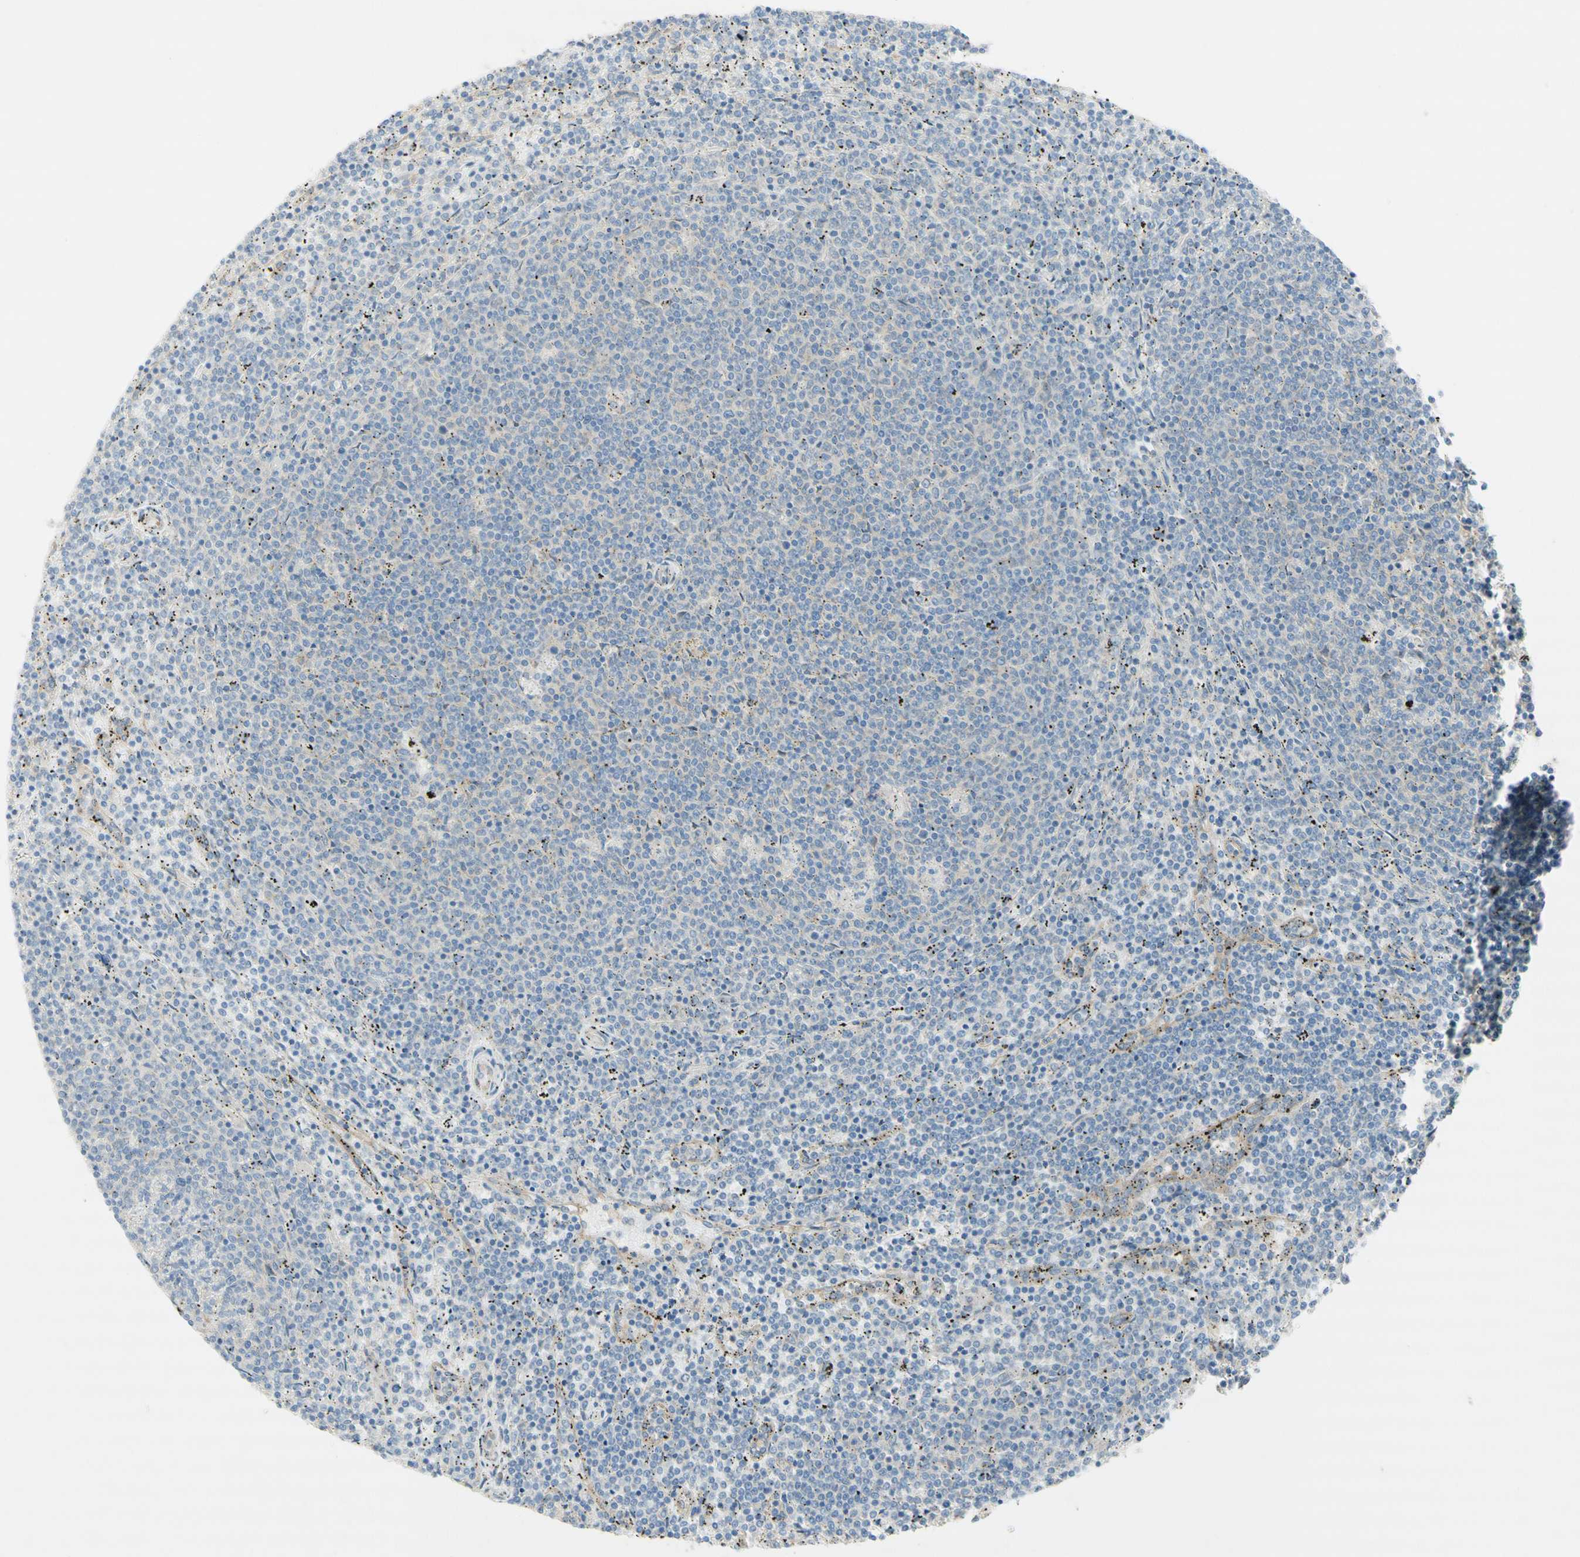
{"staining": {"intensity": "negative", "quantity": "none", "location": "none"}, "tissue": "lymphoma", "cell_type": "Tumor cells", "image_type": "cancer", "snomed": [{"axis": "morphology", "description": "Malignant lymphoma, non-Hodgkin's type, Low grade"}, {"axis": "topography", "description": "Spleen"}], "caption": "There is no significant expression in tumor cells of lymphoma.", "gene": "DYNC1H1", "patient": {"sex": "female", "age": 50}}